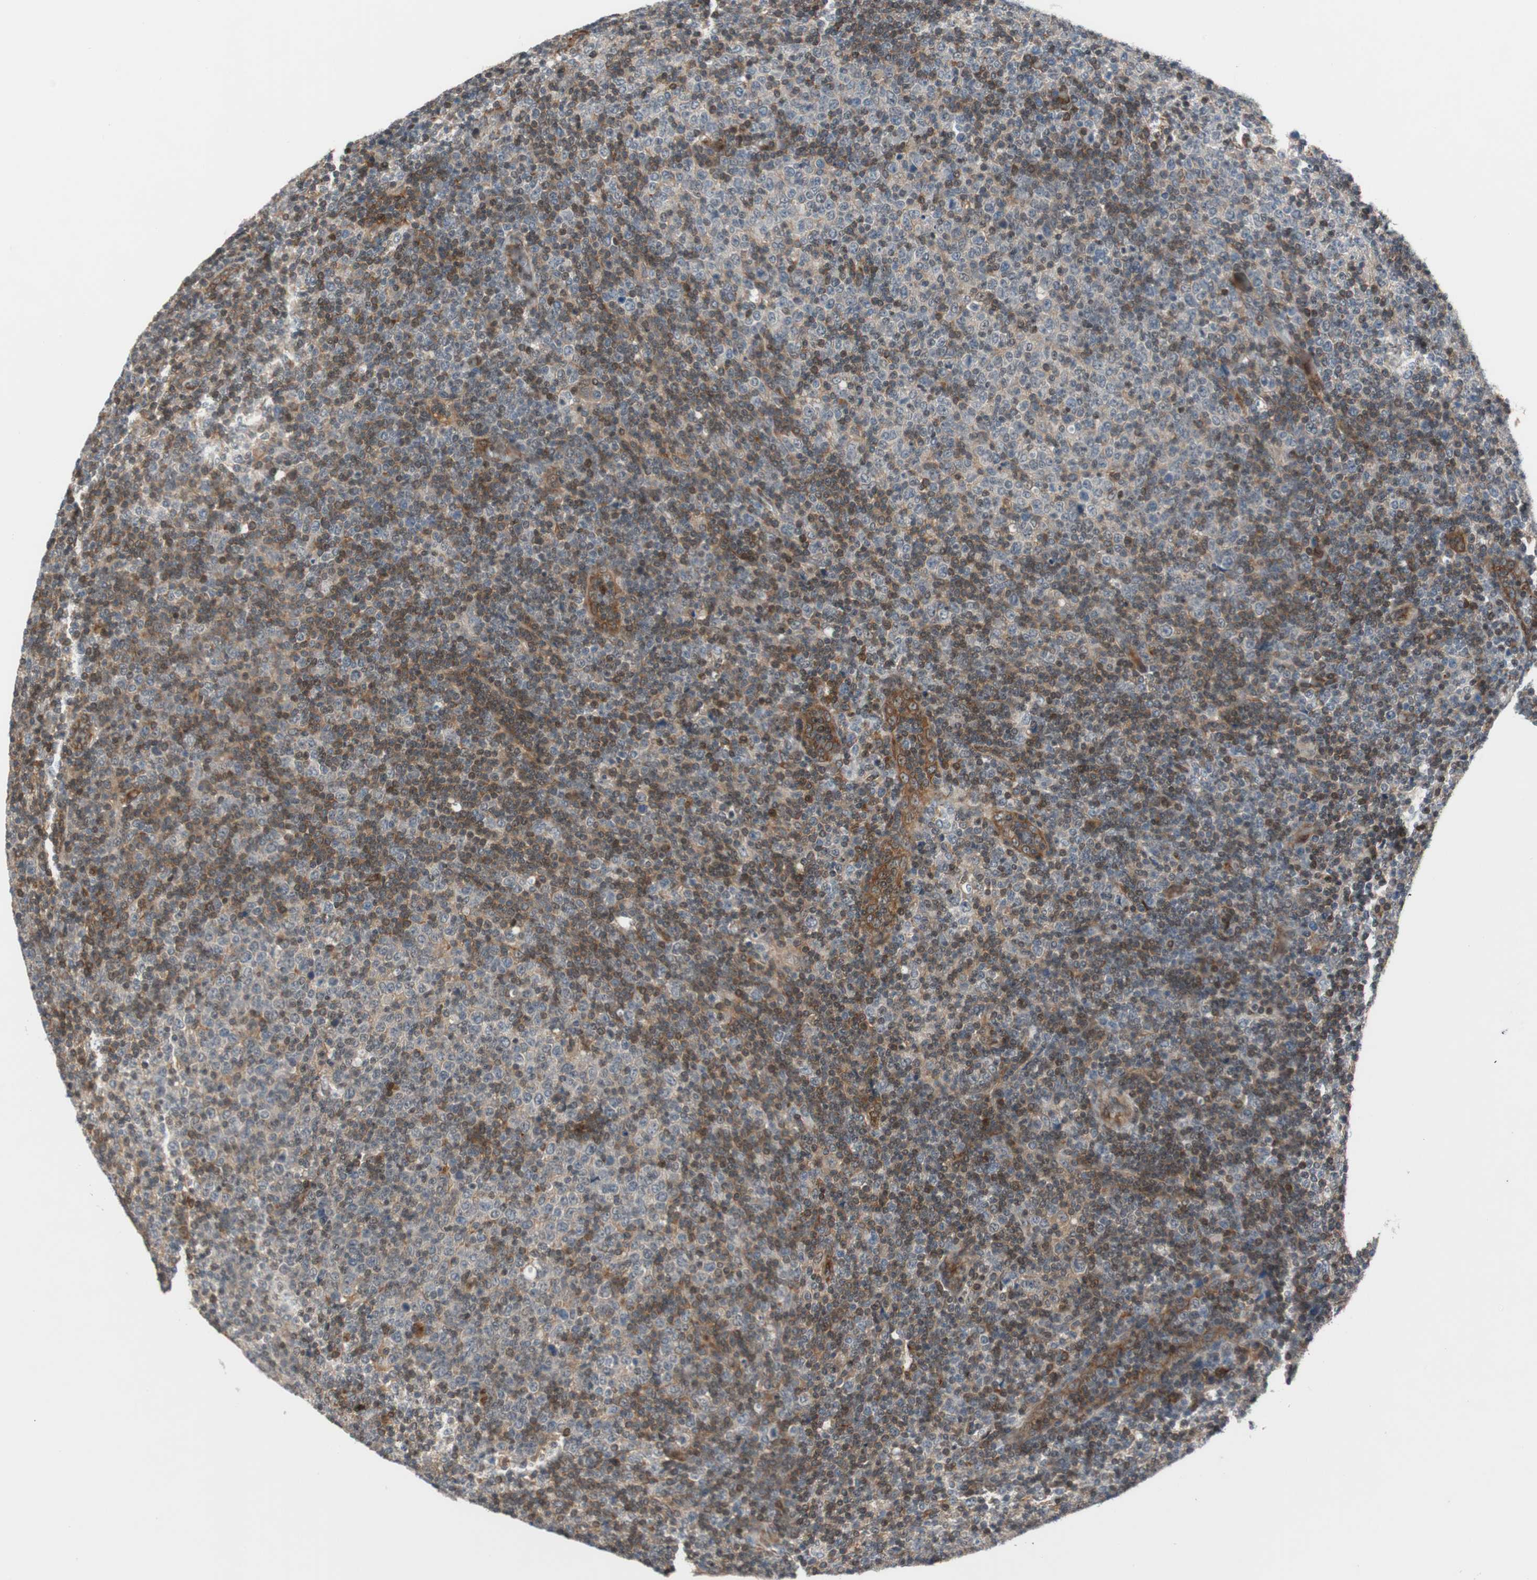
{"staining": {"intensity": "moderate", "quantity": "25%-75%", "location": "cytoplasmic/membranous"}, "tissue": "lymphoma", "cell_type": "Tumor cells", "image_type": "cancer", "snomed": [{"axis": "morphology", "description": "Malignant lymphoma, non-Hodgkin's type, Low grade"}, {"axis": "topography", "description": "Lymph node"}], "caption": "A micrograph of malignant lymphoma, non-Hodgkin's type (low-grade) stained for a protein displays moderate cytoplasmic/membranous brown staining in tumor cells.", "gene": "ZNF512B", "patient": {"sex": "male", "age": 70}}